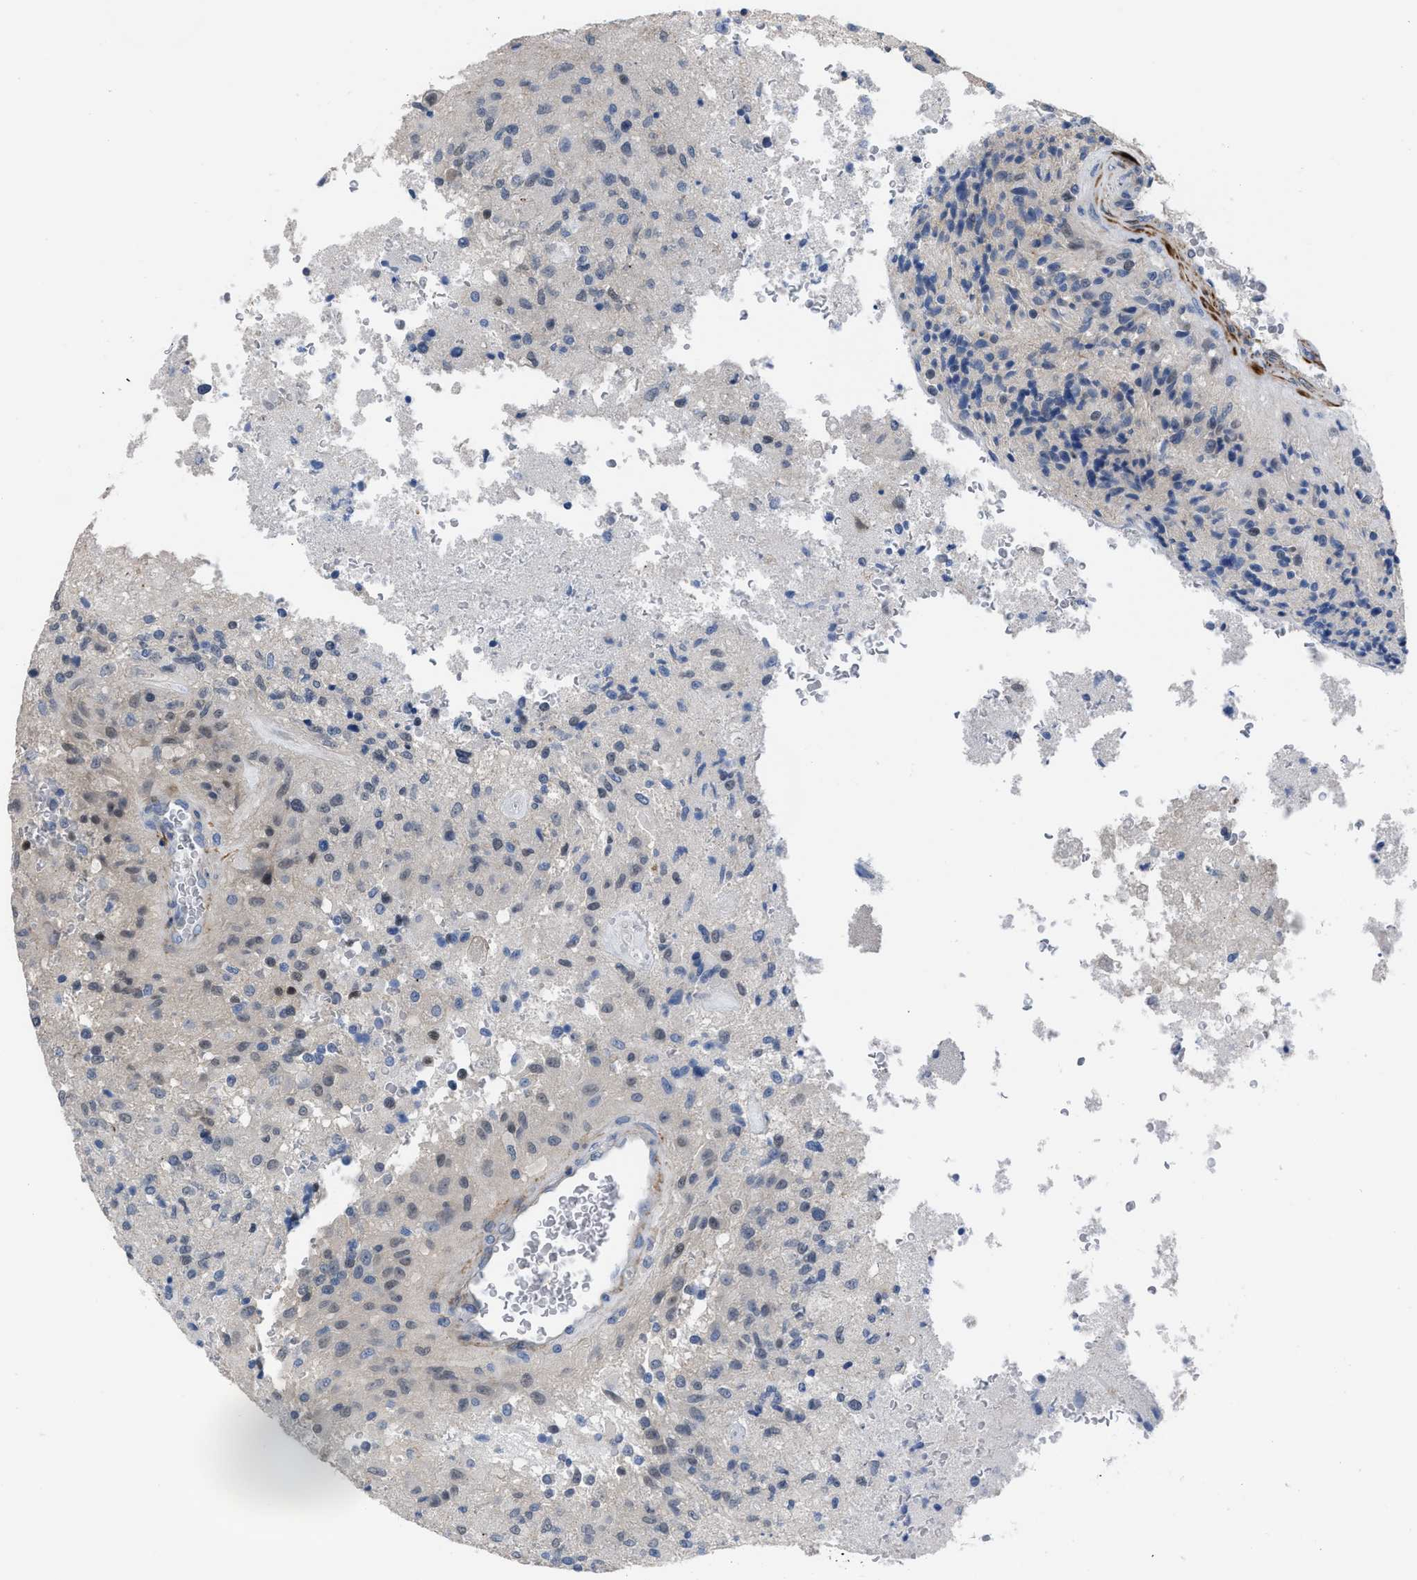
{"staining": {"intensity": "weak", "quantity": "<25%", "location": "nuclear"}, "tissue": "glioma", "cell_type": "Tumor cells", "image_type": "cancer", "snomed": [{"axis": "morphology", "description": "Normal tissue, NOS"}, {"axis": "morphology", "description": "Glioma, malignant, High grade"}, {"axis": "topography", "description": "Cerebral cortex"}], "caption": "Photomicrograph shows no significant protein positivity in tumor cells of glioma.", "gene": "PRMT2", "patient": {"sex": "male", "age": 77}}